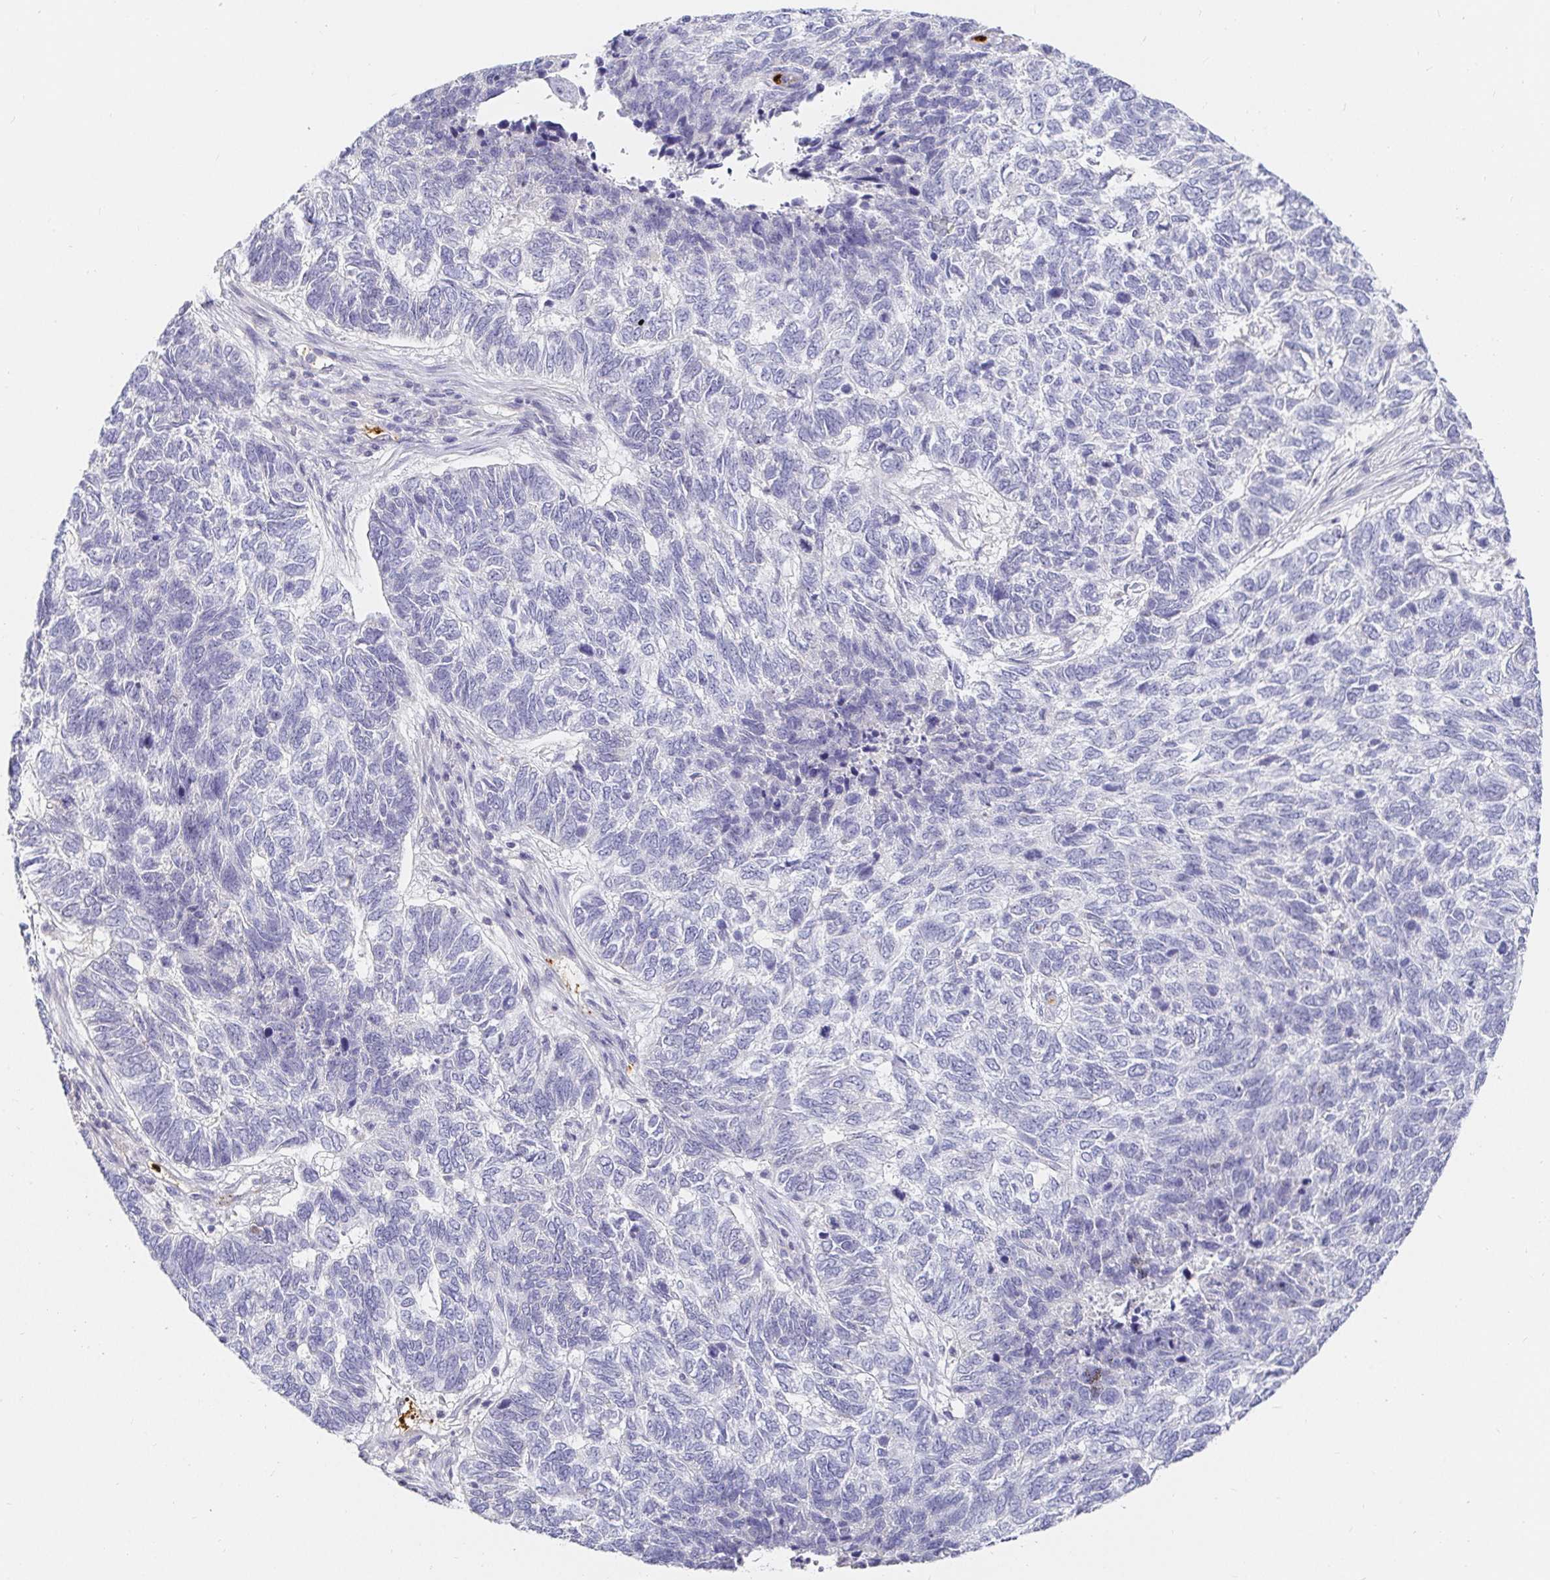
{"staining": {"intensity": "negative", "quantity": "none", "location": "none"}, "tissue": "skin cancer", "cell_type": "Tumor cells", "image_type": "cancer", "snomed": [{"axis": "morphology", "description": "Basal cell carcinoma"}, {"axis": "topography", "description": "Skin"}], "caption": "DAB (3,3'-diaminobenzidine) immunohistochemical staining of human skin cancer reveals no significant expression in tumor cells.", "gene": "FGF21", "patient": {"sex": "female", "age": 65}}